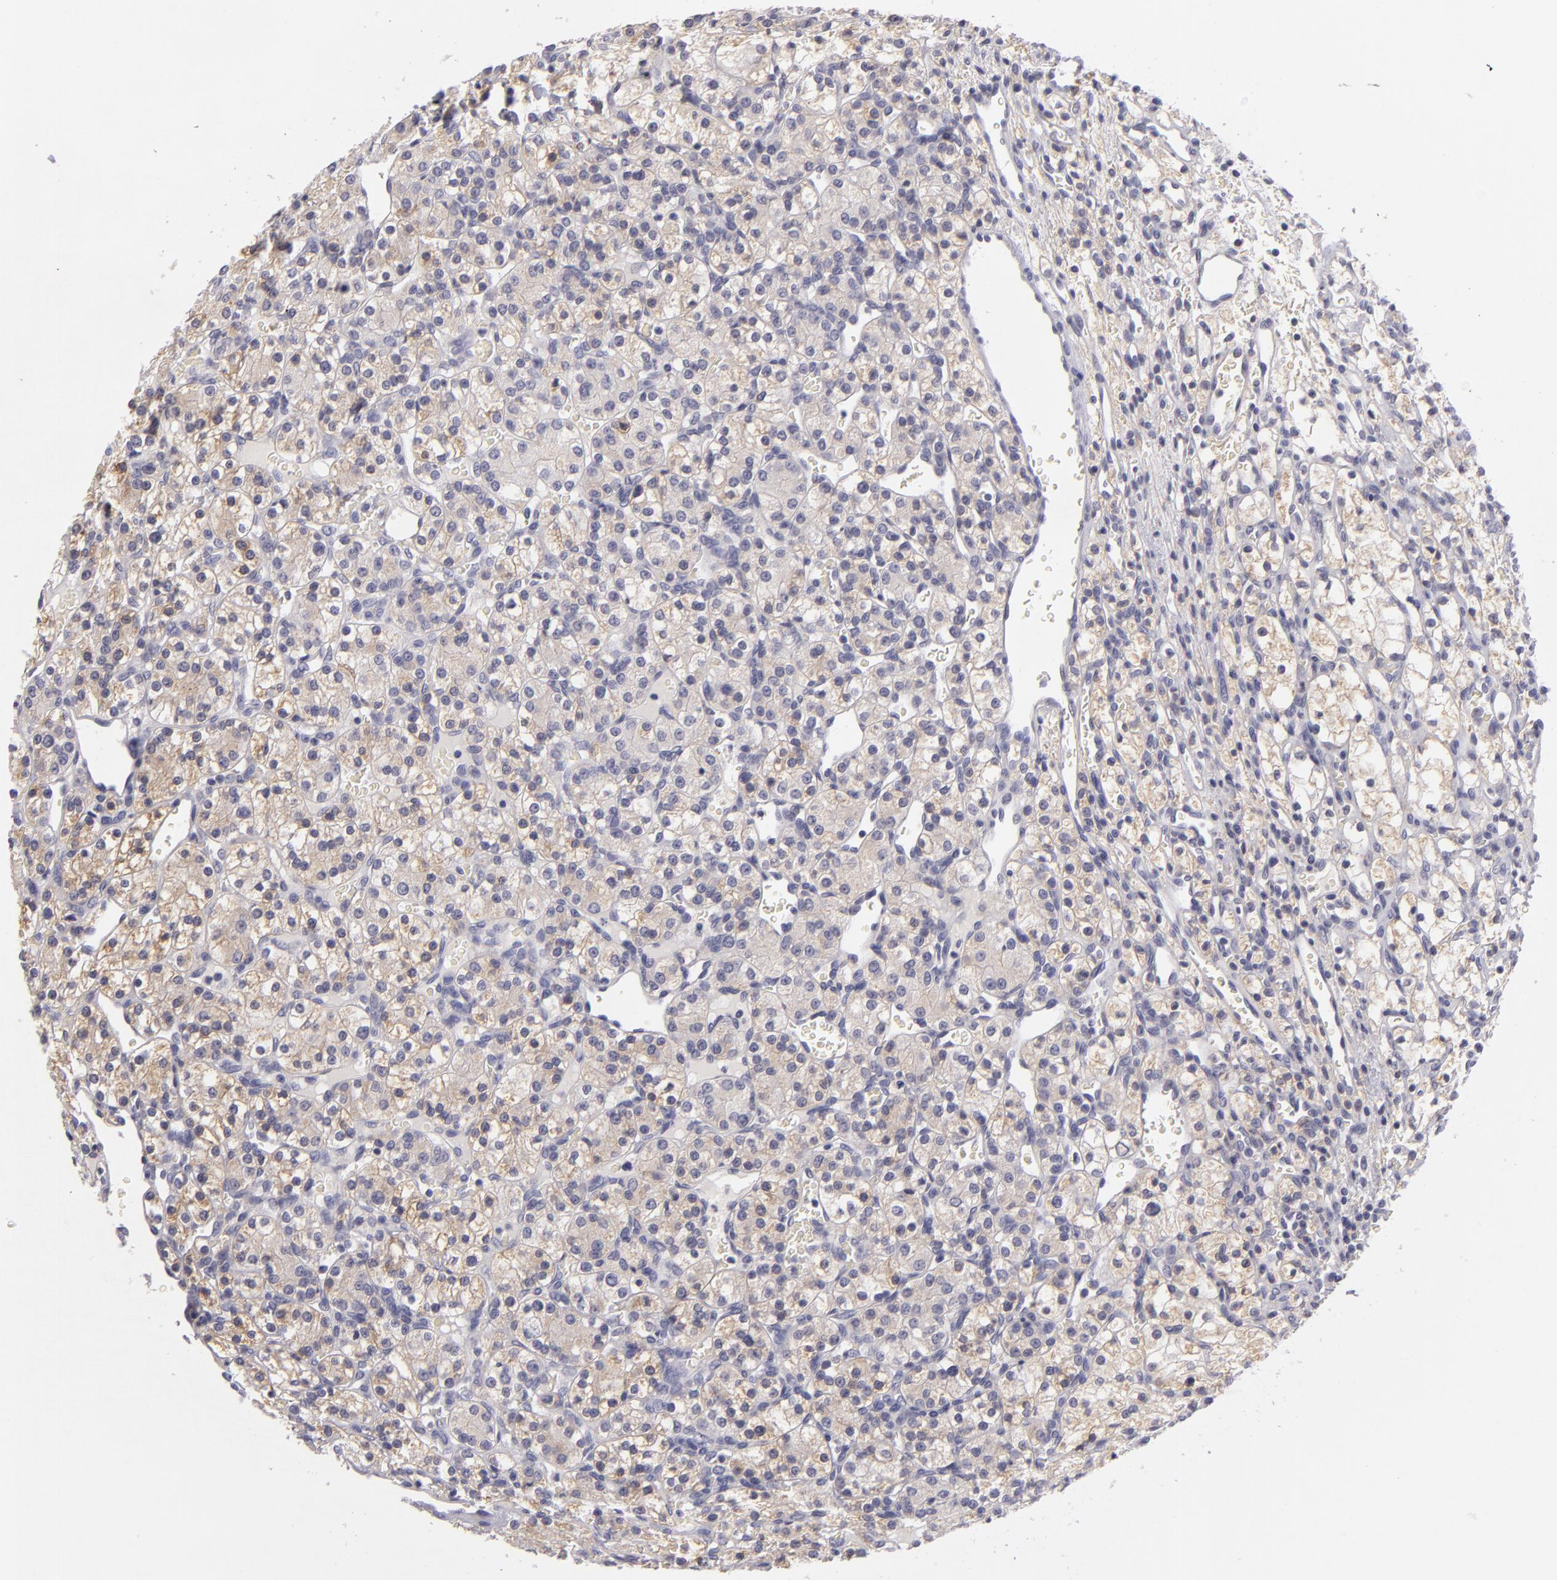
{"staining": {"intensity": "negative", "quantity": "none", "location": "none"}, "tissue": "renal cancer", "cell_type": "Tumor cells", "image_type": "cancer", "snomed": [{"axis": "morphology", "description": "Adenocarcinoma, NOS"}, {"axis": "topography", "description": "Kidney"}], "caption": "Tumor cells show no significant protein expression in renal cancer. The staining is performed using DAB (3,3'-diaminobenzidine) brown chromogen with nuclei counter-stained in using hematoxylin.", "gene": "TNNC1", "patient": {"sex": "female", "age": 62}}